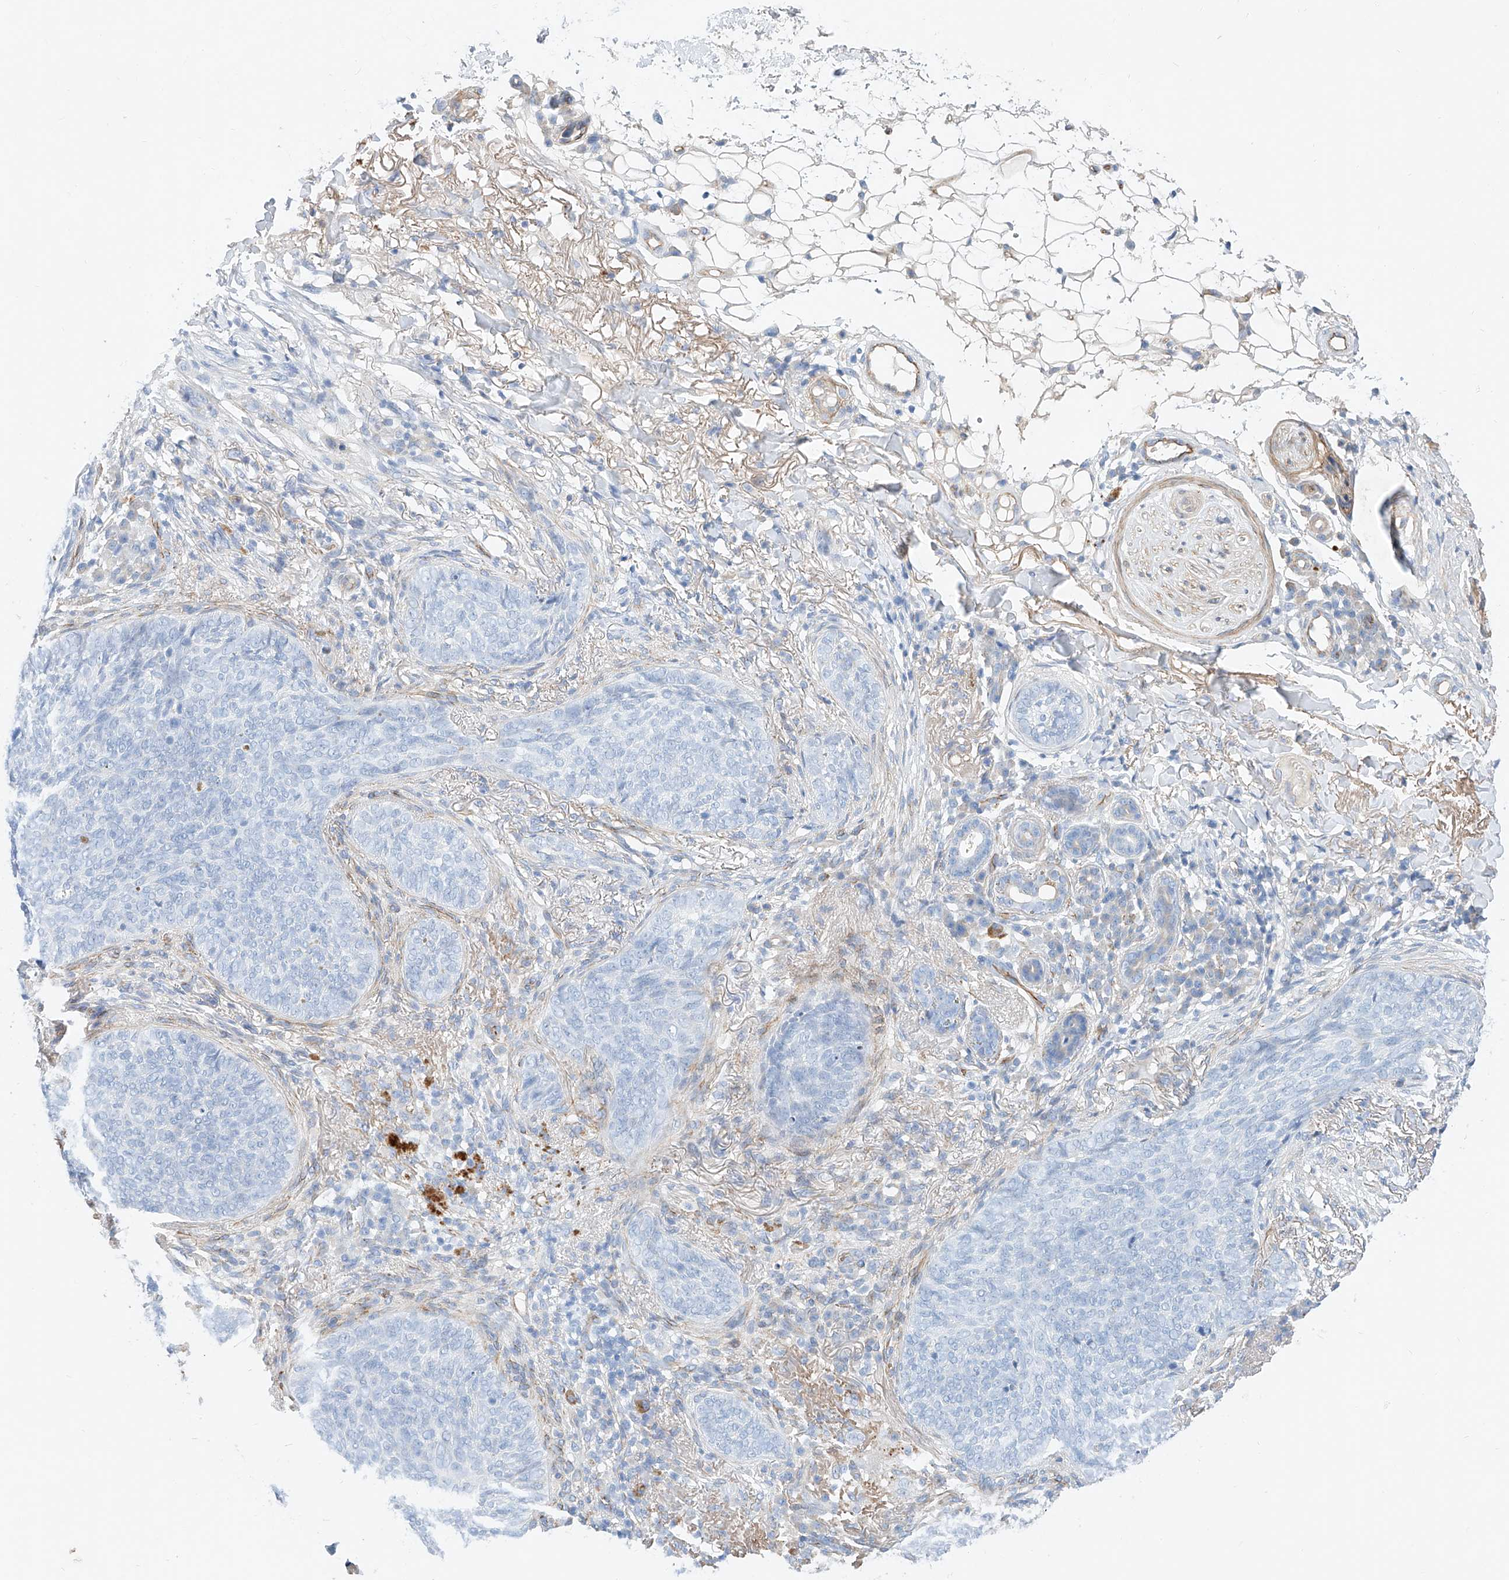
{"staining": {"intensity": "negative", "quantity": "none", "location": "none"}, "tissue": "skin cancer", "cell_type": "Tumor cells", "image_type": "cancer", "snomed": [{"axis": "morphology", "description": "Basal cell carcinoma"}, {"axis": "topography", "description": "Skin"}], "caption": "IHC photomicrograph of neoplastic tissue: skin basal cell carcinoma stained with DAB demonstrates no significant protein staining in tumor cells.", "gene": "SBSPON", "patient": {"sex": "male", "age": 85}}